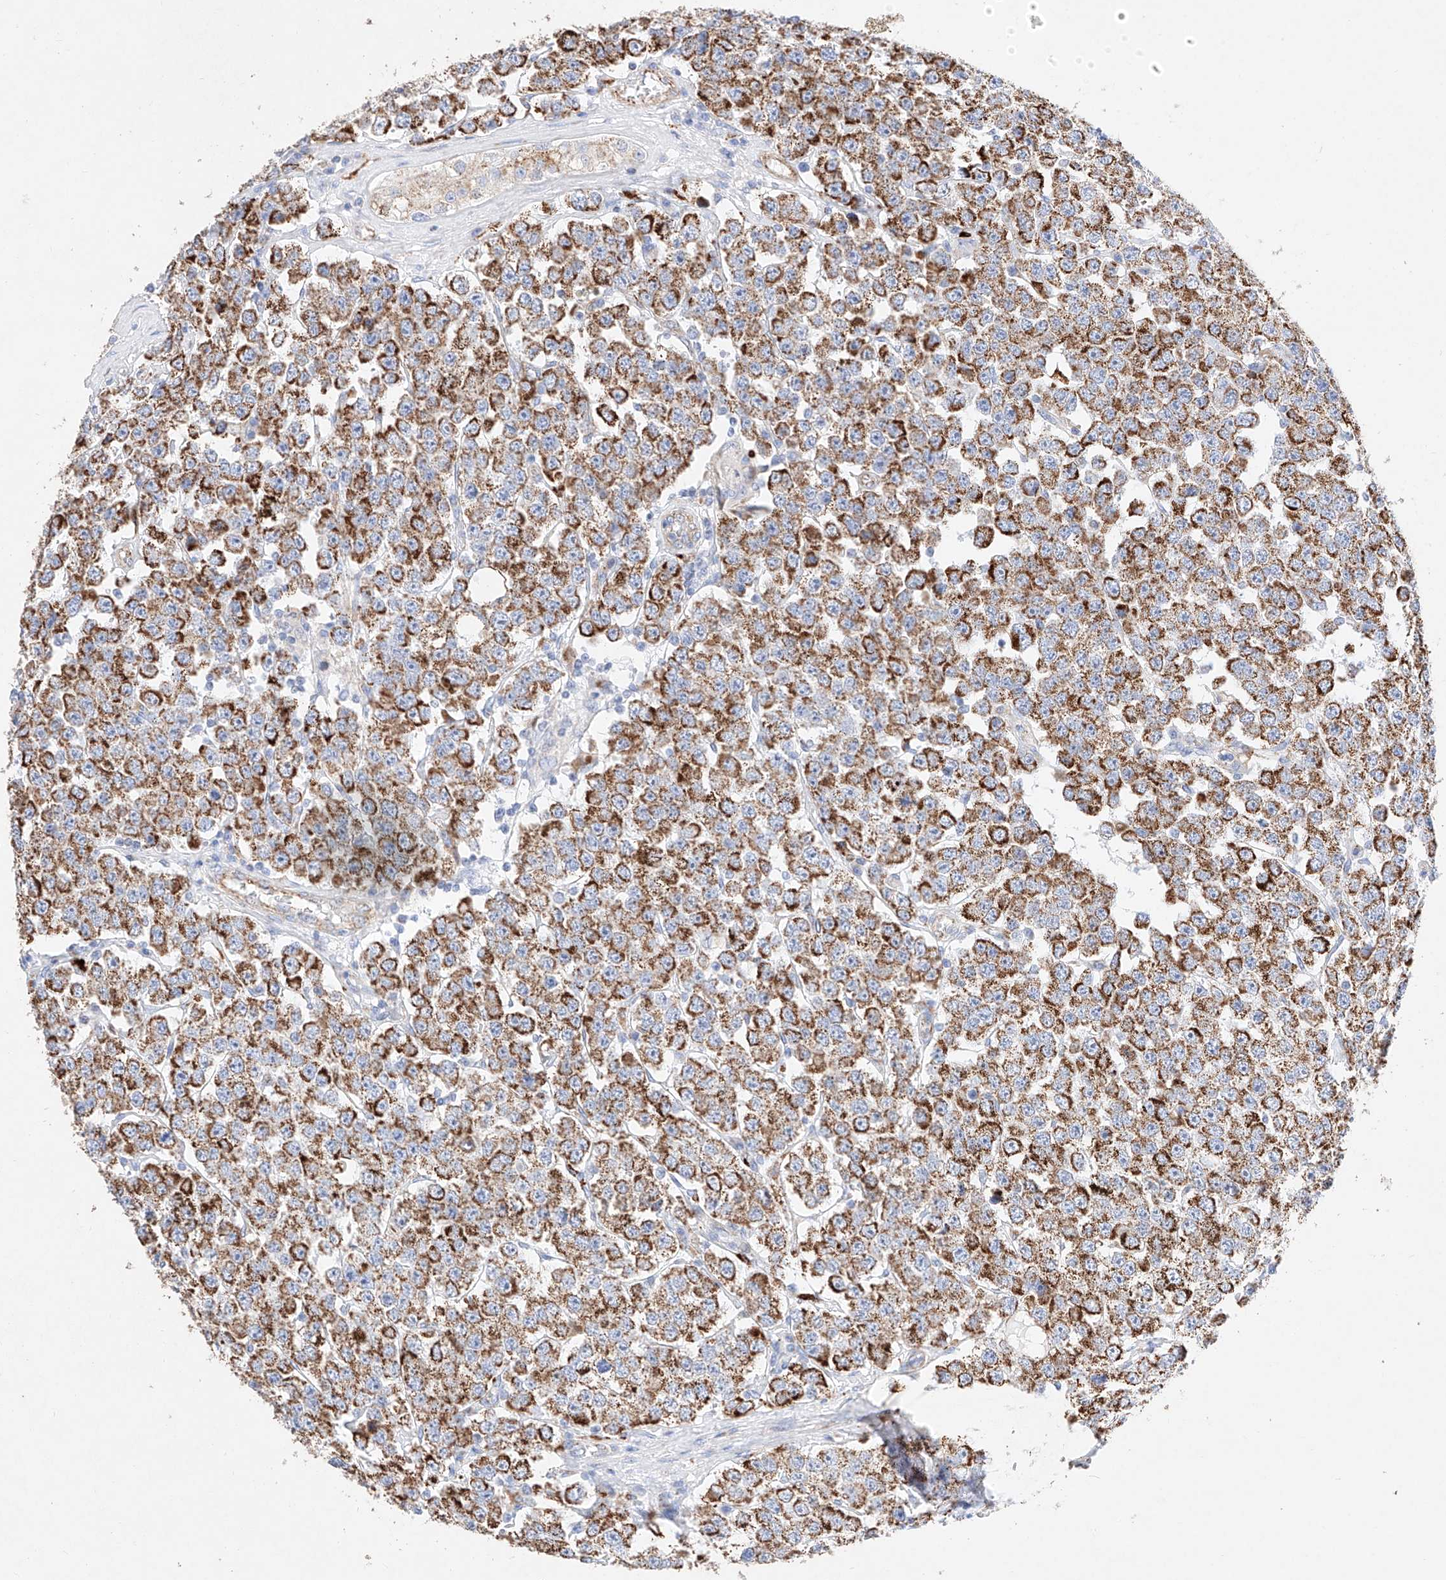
{"staining": {"intensity": "moderate", "quantity": ">75%", "location": "cytoplasmic/membranous"}, "tissue": "testis cancer", "cell_type": "Tumor cells", "image_type": "cancer", "snomed": [{"axis": "morphology", "description": "Seminoma, NOS"}, {"axis": "topography", "description": "Testis"}], "caption": "Seminoma (testis) tissue displays moderate cytoplasmic/membranous expression in approximately >75% of tumor cells", "gene": "C6orf62", "patient": {"sex": "male", "age": 28}}